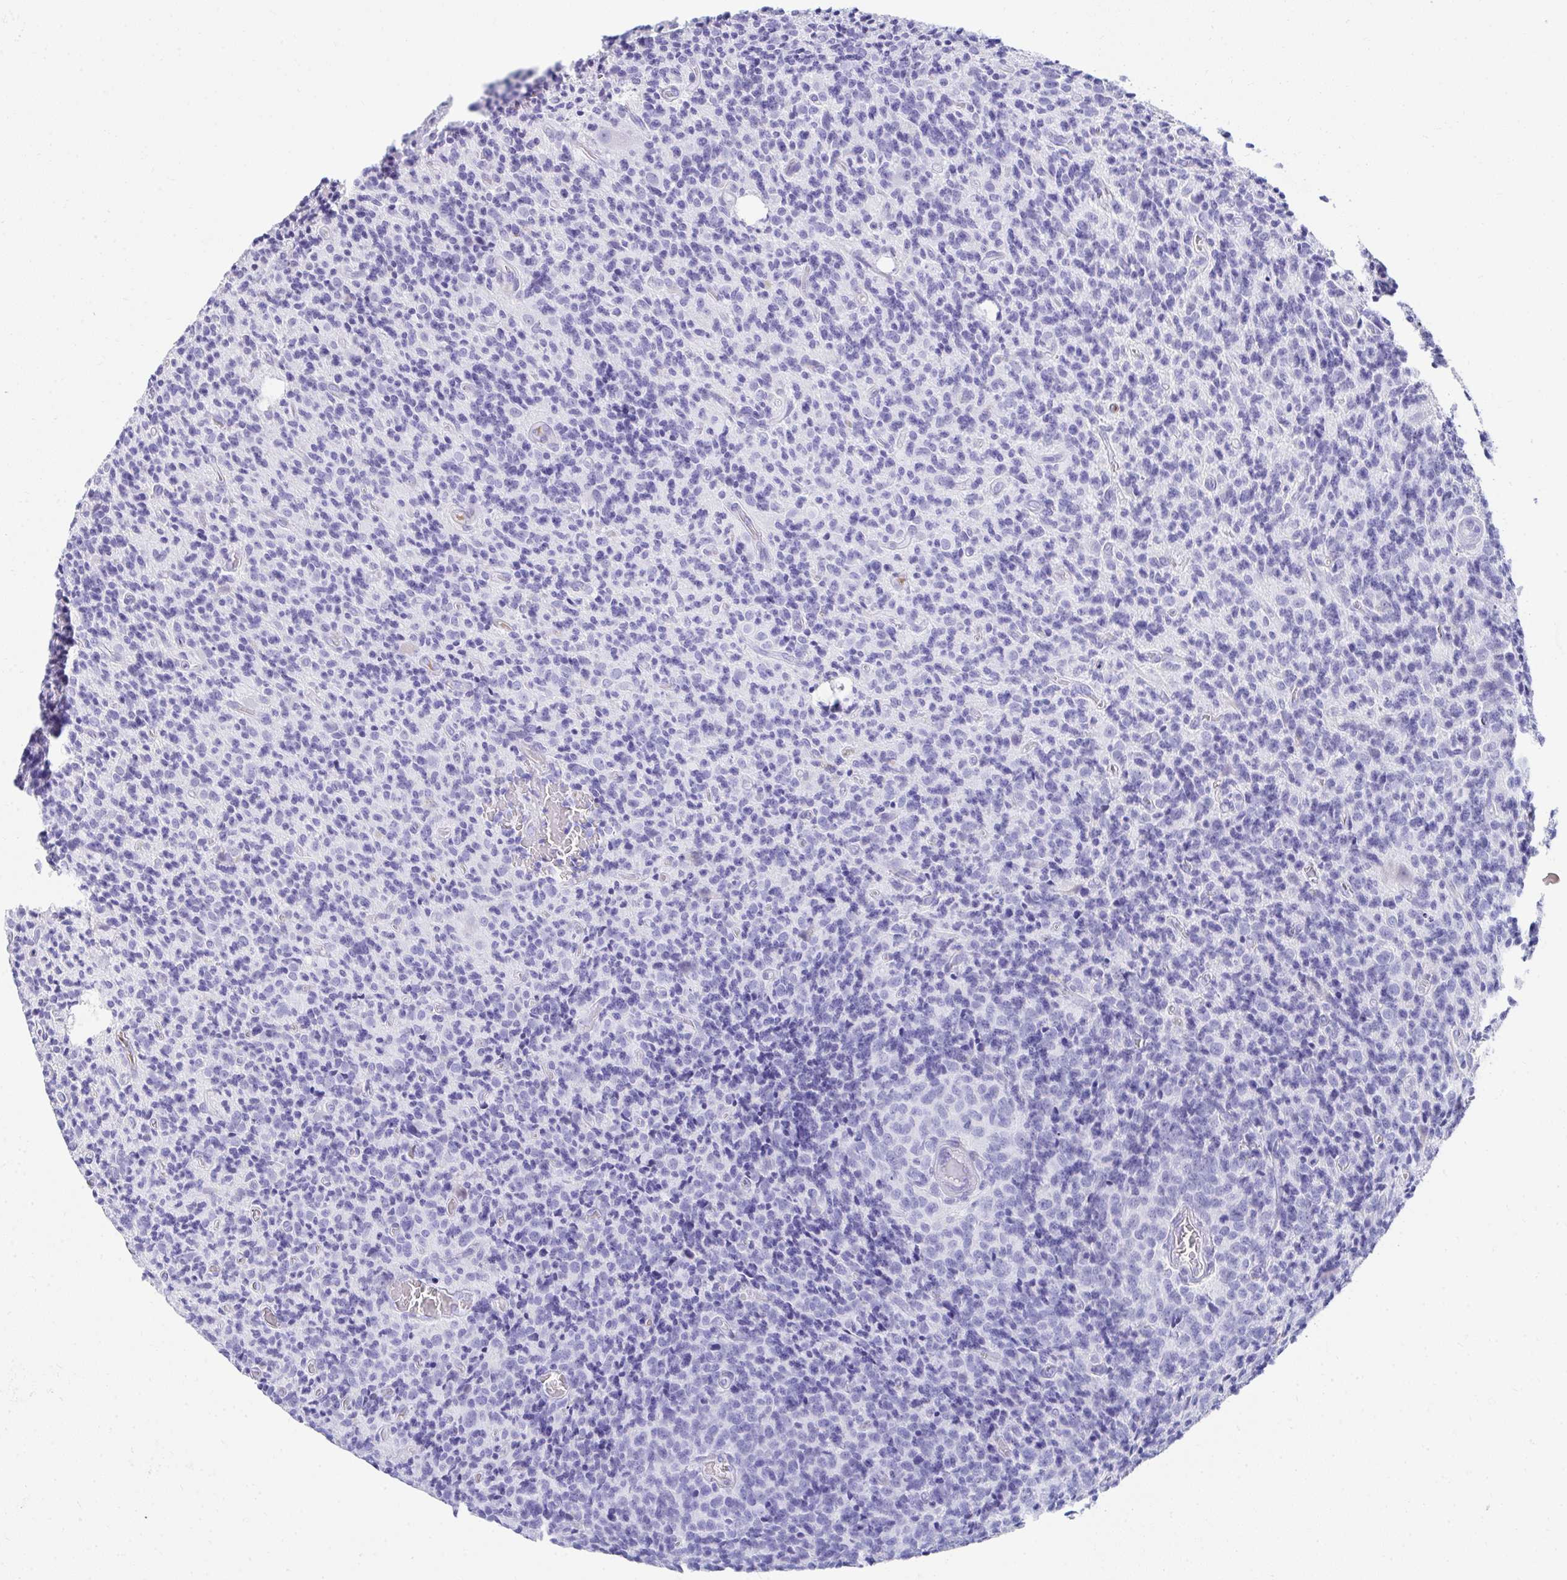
{"staining": {"intensity": "negative", "quantity": "none", "location": "none"}, "tissue": "glioma", "cell_type": "Tumor cells", "image_type": "cancer", "snomed": [{"axis": "morphology", "description": "Glioma, malignant, High grade"}, {"axis": "topography", "description": "Brain"}], "caption": "A micrograph of glioma stained for a protein shows no brown staining in tumor cells.", "gene": "TNNT1", "patient": {"sex": "male", "age": 76}}